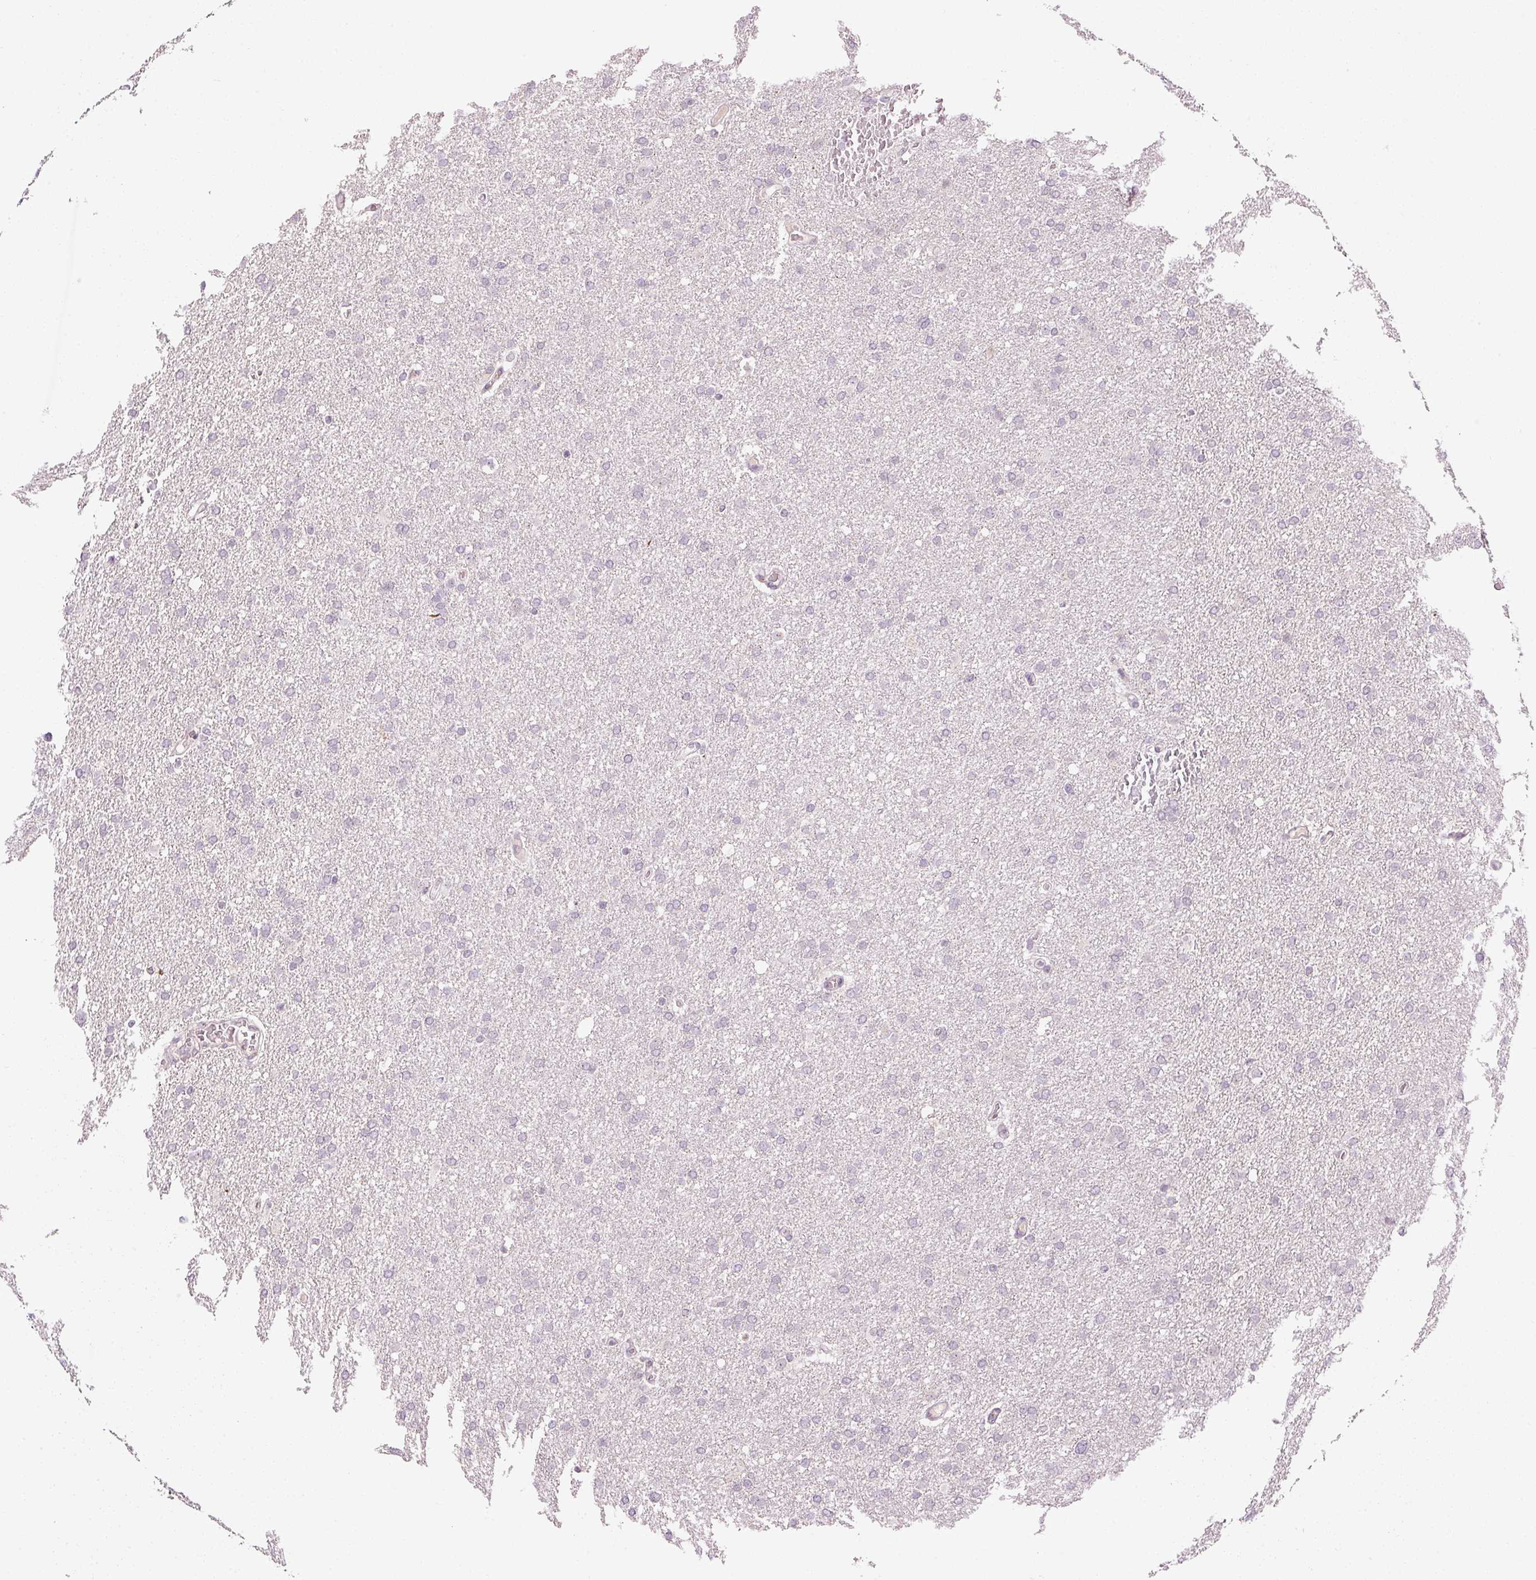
{"staining": {"intensity": "negative", "quantity": "none", "location": "none"}, "tissue": "glioma", "cell_type": "Tumor cells", "image_type": "cancer", "snomed": [{"axis": "morphology", "description": "Glioma, malignant, High grade"}, {"axis": "topography", "description": "Cerebral cortex"}], "caption": "Human glioma stained for a protein using immunohistochemistry (IHC) demonstrates no staining in tumor cells.", "gene": "ANKRD20A1", "patient": {"sex": "female", "age": 36}}